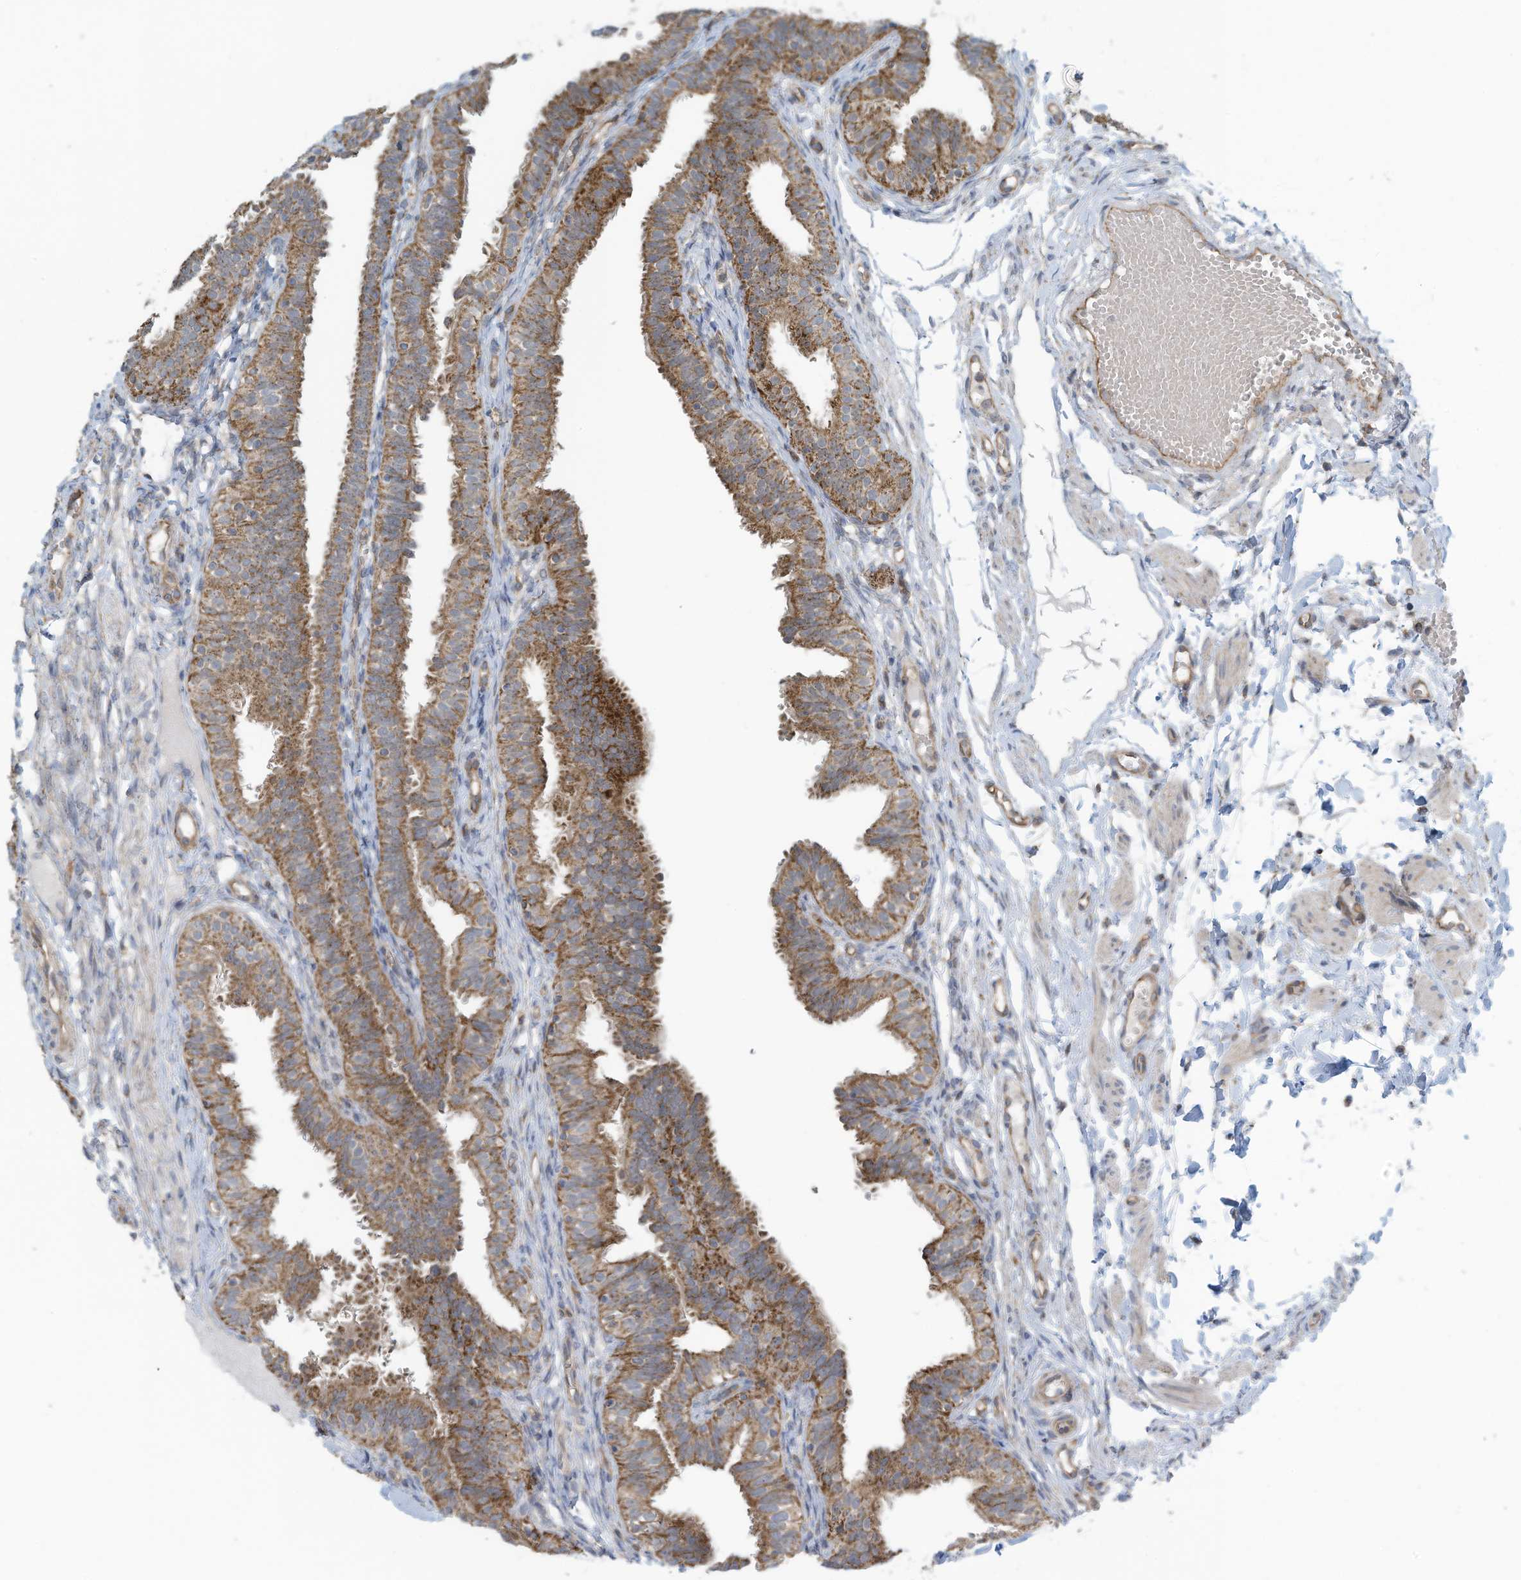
{"staining": {"intensity": "moderate", "quantity": ">75%", "location": "cytoplasmic/membranous"}, "tissue": "fallopian tube", "cell_type": "Glandular cells", "image_type": "normal", "snomed": [{"axis": "morphology", "description": "Normal tissue, NOS"}, {"axis": "topography", "description": "Fallopian tube"}], "caption": "Moderate cytoplasmic/membranous expression is seen in about >75% of glandular cells in benign fallopian tube. Immunohistochemistry (ihc) stains the protein of interest in brown and the nuclei are stained blue.", "gene": "METTL6", "patient": {"sex": "female", "age": 35}}